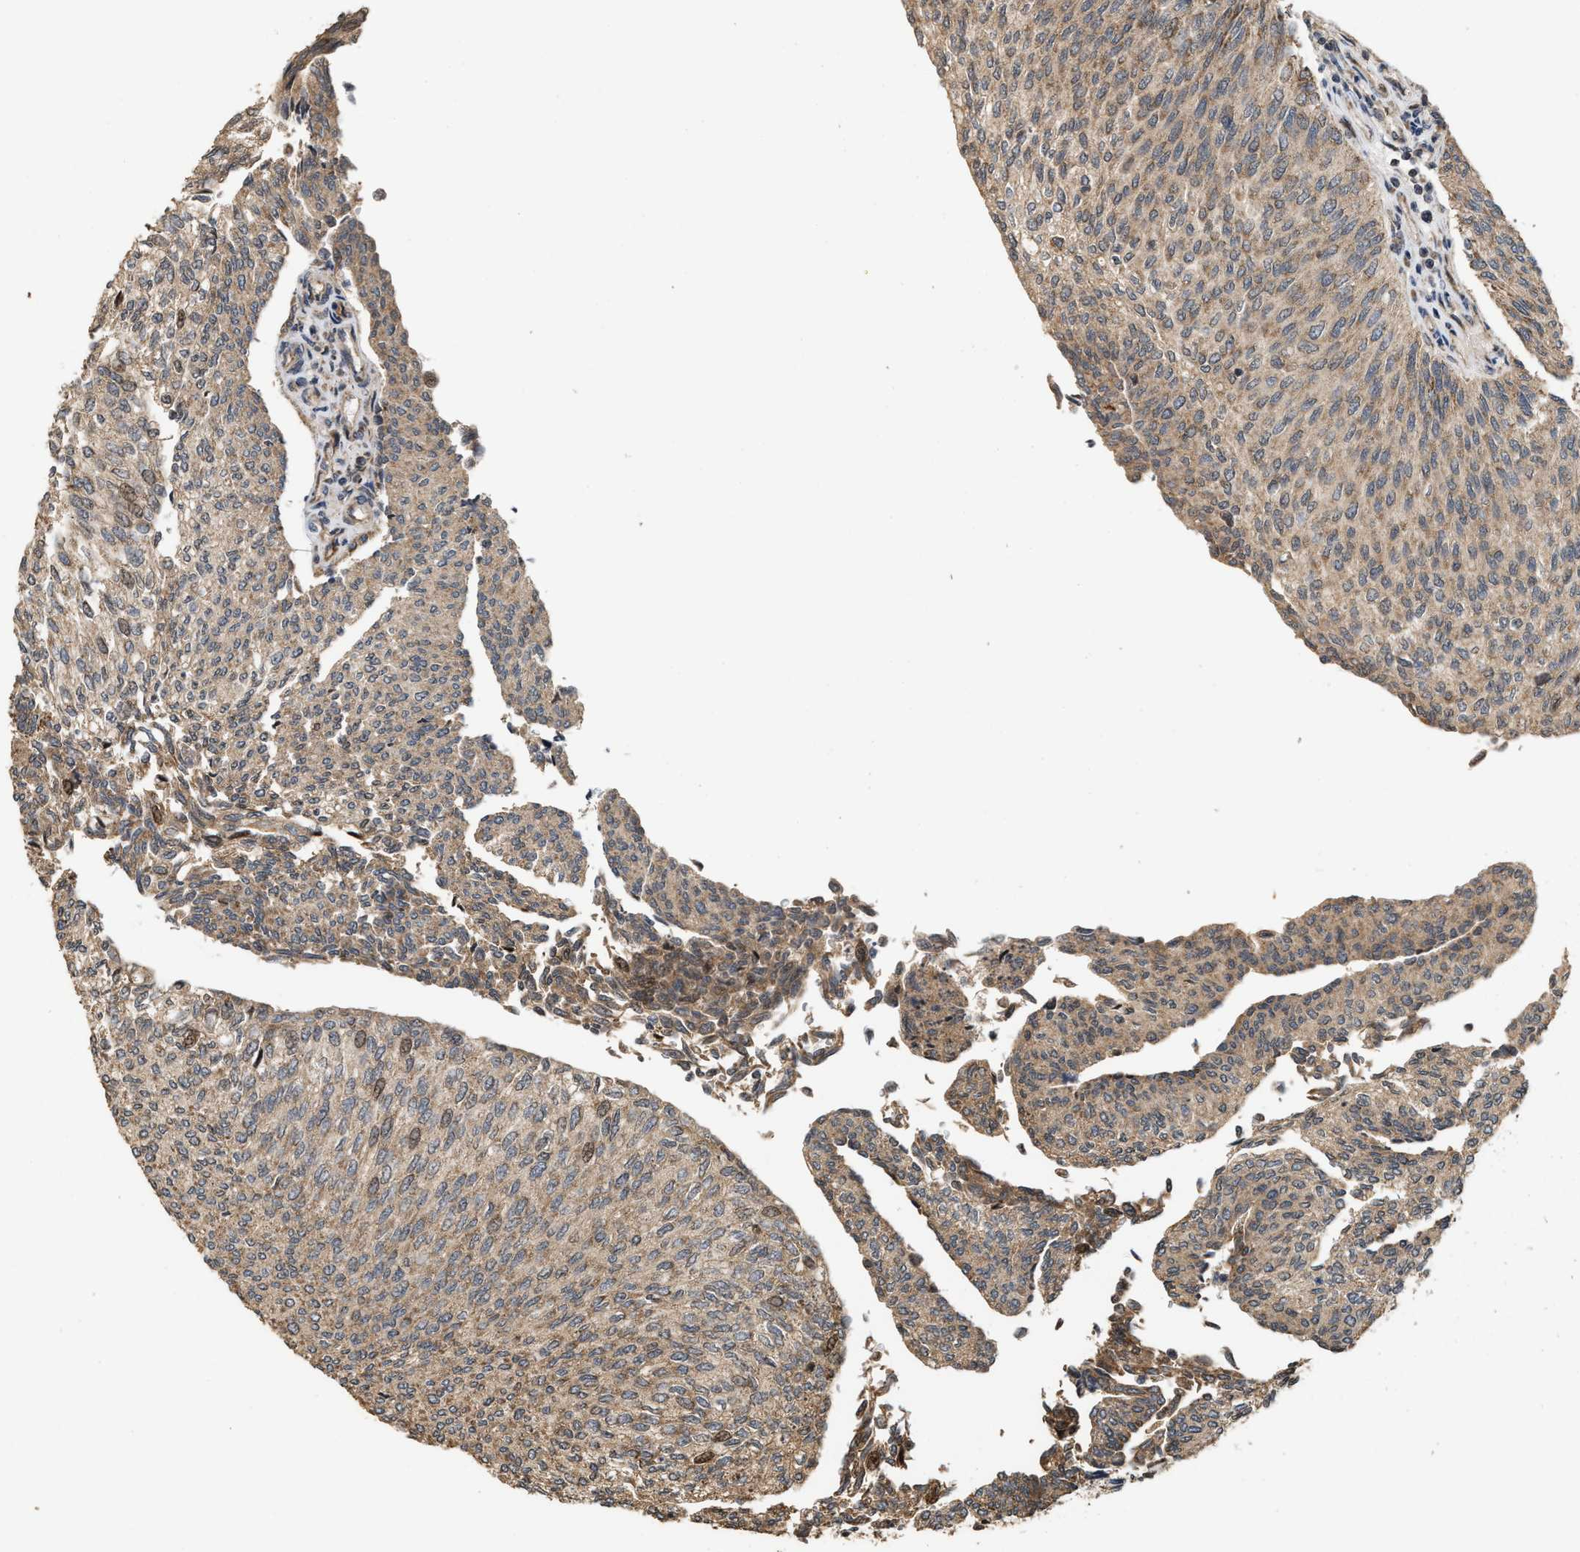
{"staining": {"intensity": "moderate", "quantity": ">75%", "location": "cytoplasmic/membranous,nuclear"}, "tissue": "urothelial cancer", "cell_type": "Tumor cells", "image_type": "cancer", "snomed": [{"axis": "morphology", "description": "Urothelial carcinoma, Low grade"}, {"axis": "topography", "description": "Urinary bladder"}], "caption": "DAB immunohistochemical staining of human low-grade urothelial carcinoma demonstrates moderate cytoplasmic/membranous and nuclear protein expression in approximately >75% of tumor cells.", "gene": "ELP2", "patient": {"sex": "female", "age": 79}}